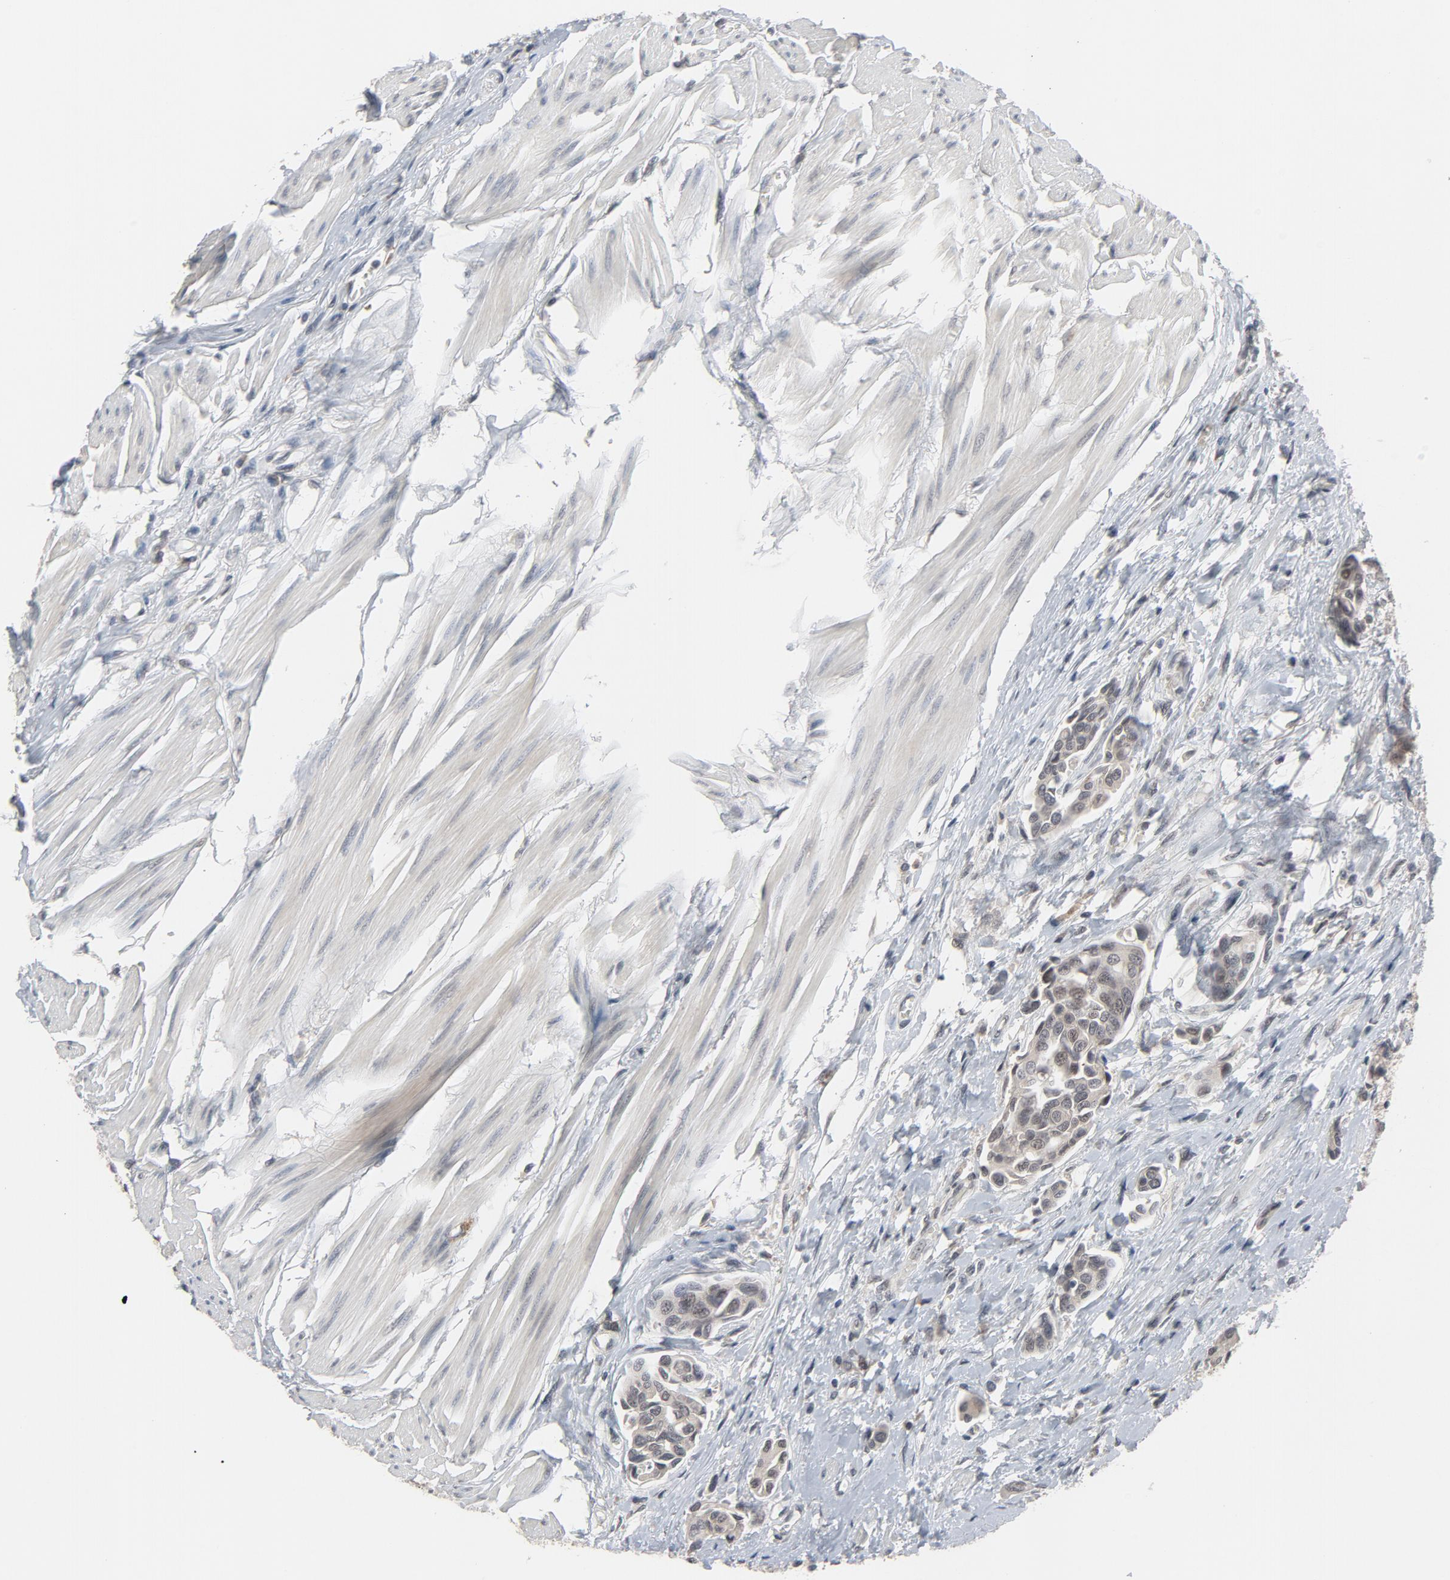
{"staining": {"intensity": "weak", "quantity": ">75%", "location": "cytoplasmic/membranous,nuclear"}, "tissue": "urothelial cancer", "cell_type": "Tumor cells", "image_type": "cancer", "snomed": [{"axis": "morphology", "description": "Urothelial carcinoma, High grade"}, {"axis": "topography", "description": "Urinary bladder"}], "caption": "Human high-grade urothelial carcinoma stained for a protein (brown) demonstrates weak cytoplasmic/membranous and nuclear positive expression in approximately >75% of tumor cells.", "gene": "MT3", "patient": {"sex": "male", "age": 78}}